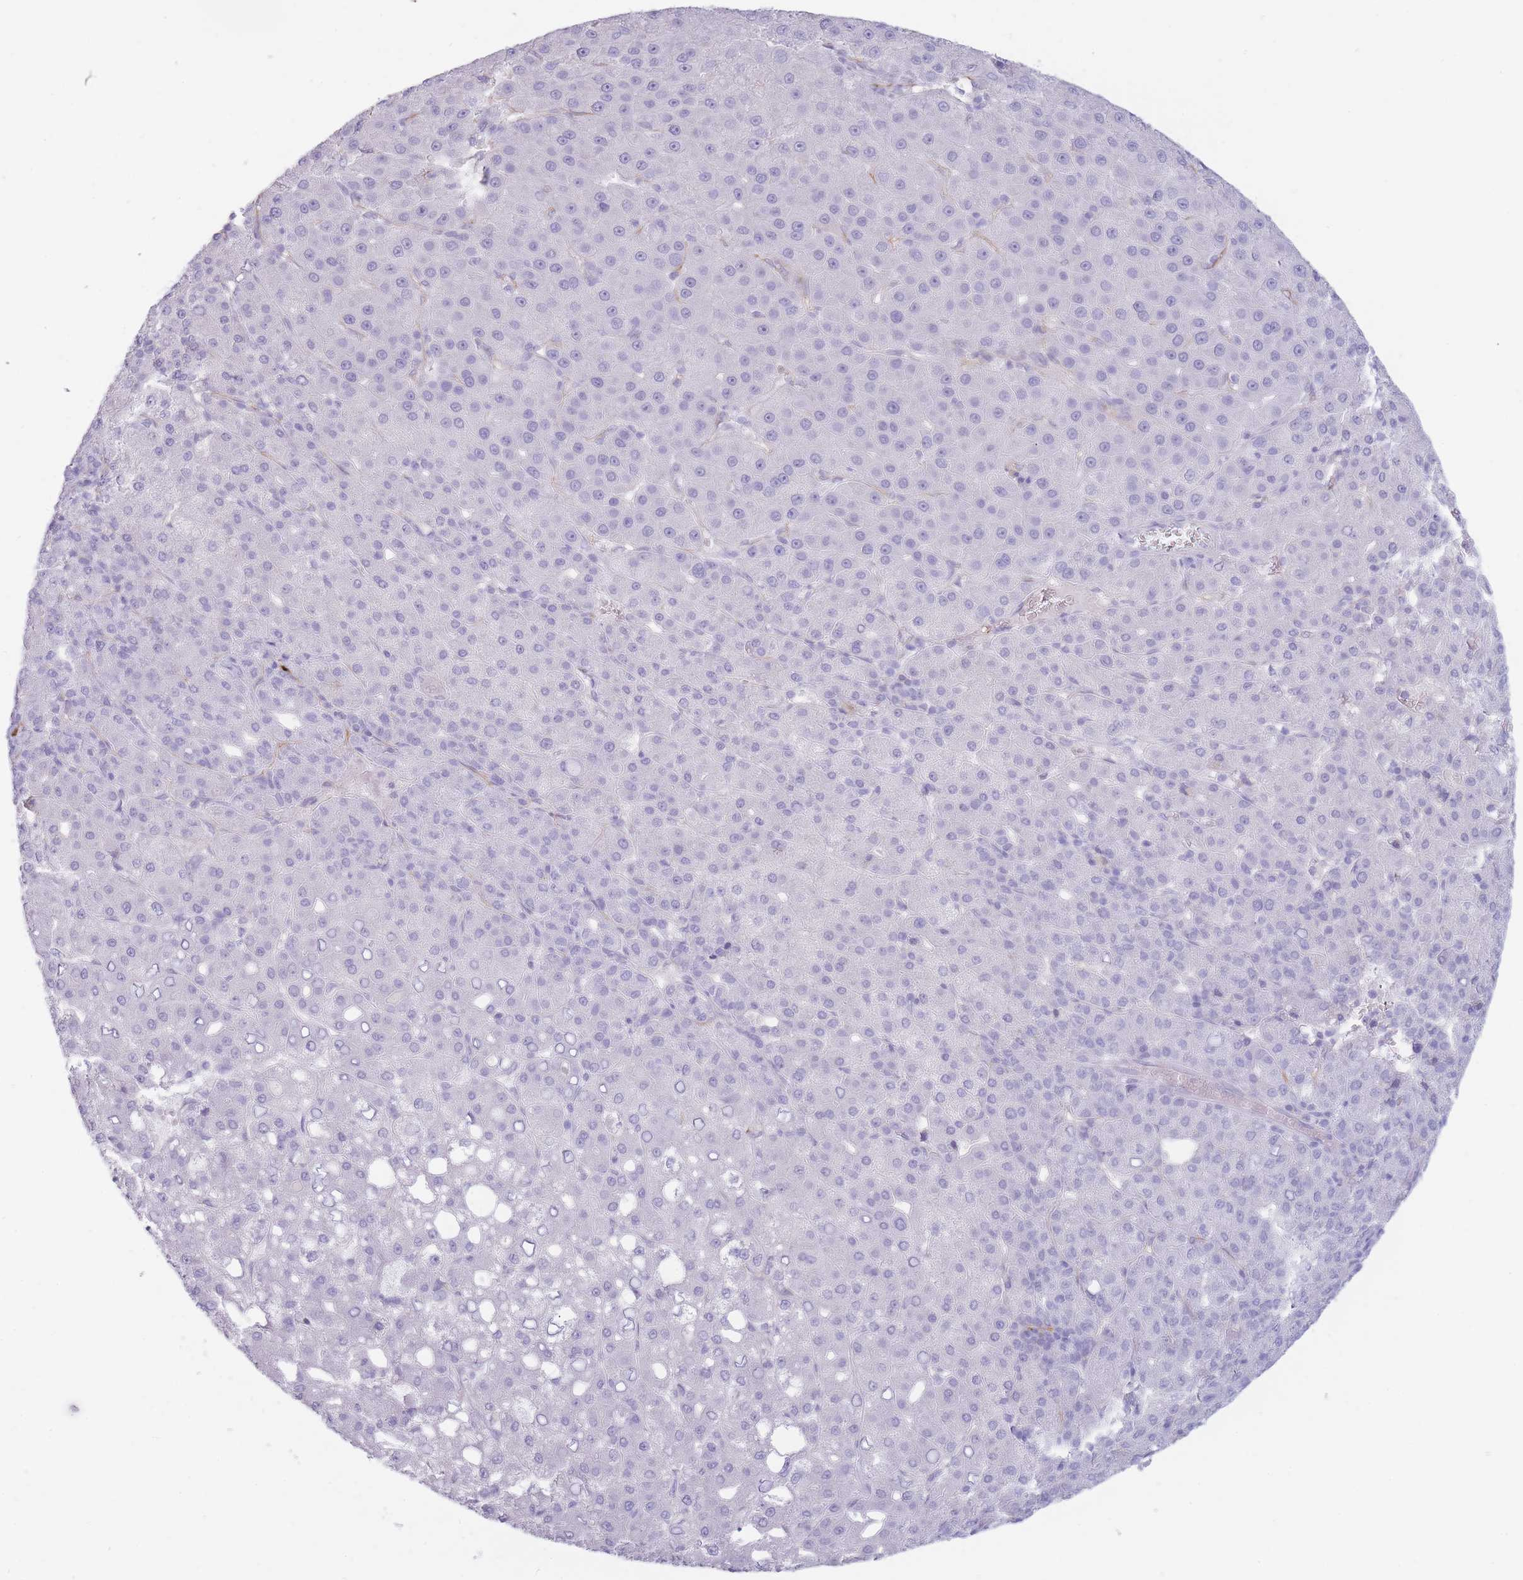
{"staining": {"intensity": "negative", "quantity": "none", "location": "none"}, "tissue": "liver cancer", "cell_type": "Tumor cells", "image_type": "cancer", "snomed": [{"axis": "morphology", "description": "Carcinoma, Hepatocellular, NOS"}, {"axis": "topography", "description": "Liver"}], "caption": "IHC photomicrograph of neoplastic tissue: human liver cancer stained with DAB reveals no significant protein positivity in tumor cells.", "gene": "UTP14A", "patient": {"sex": "male", "age": 65}}